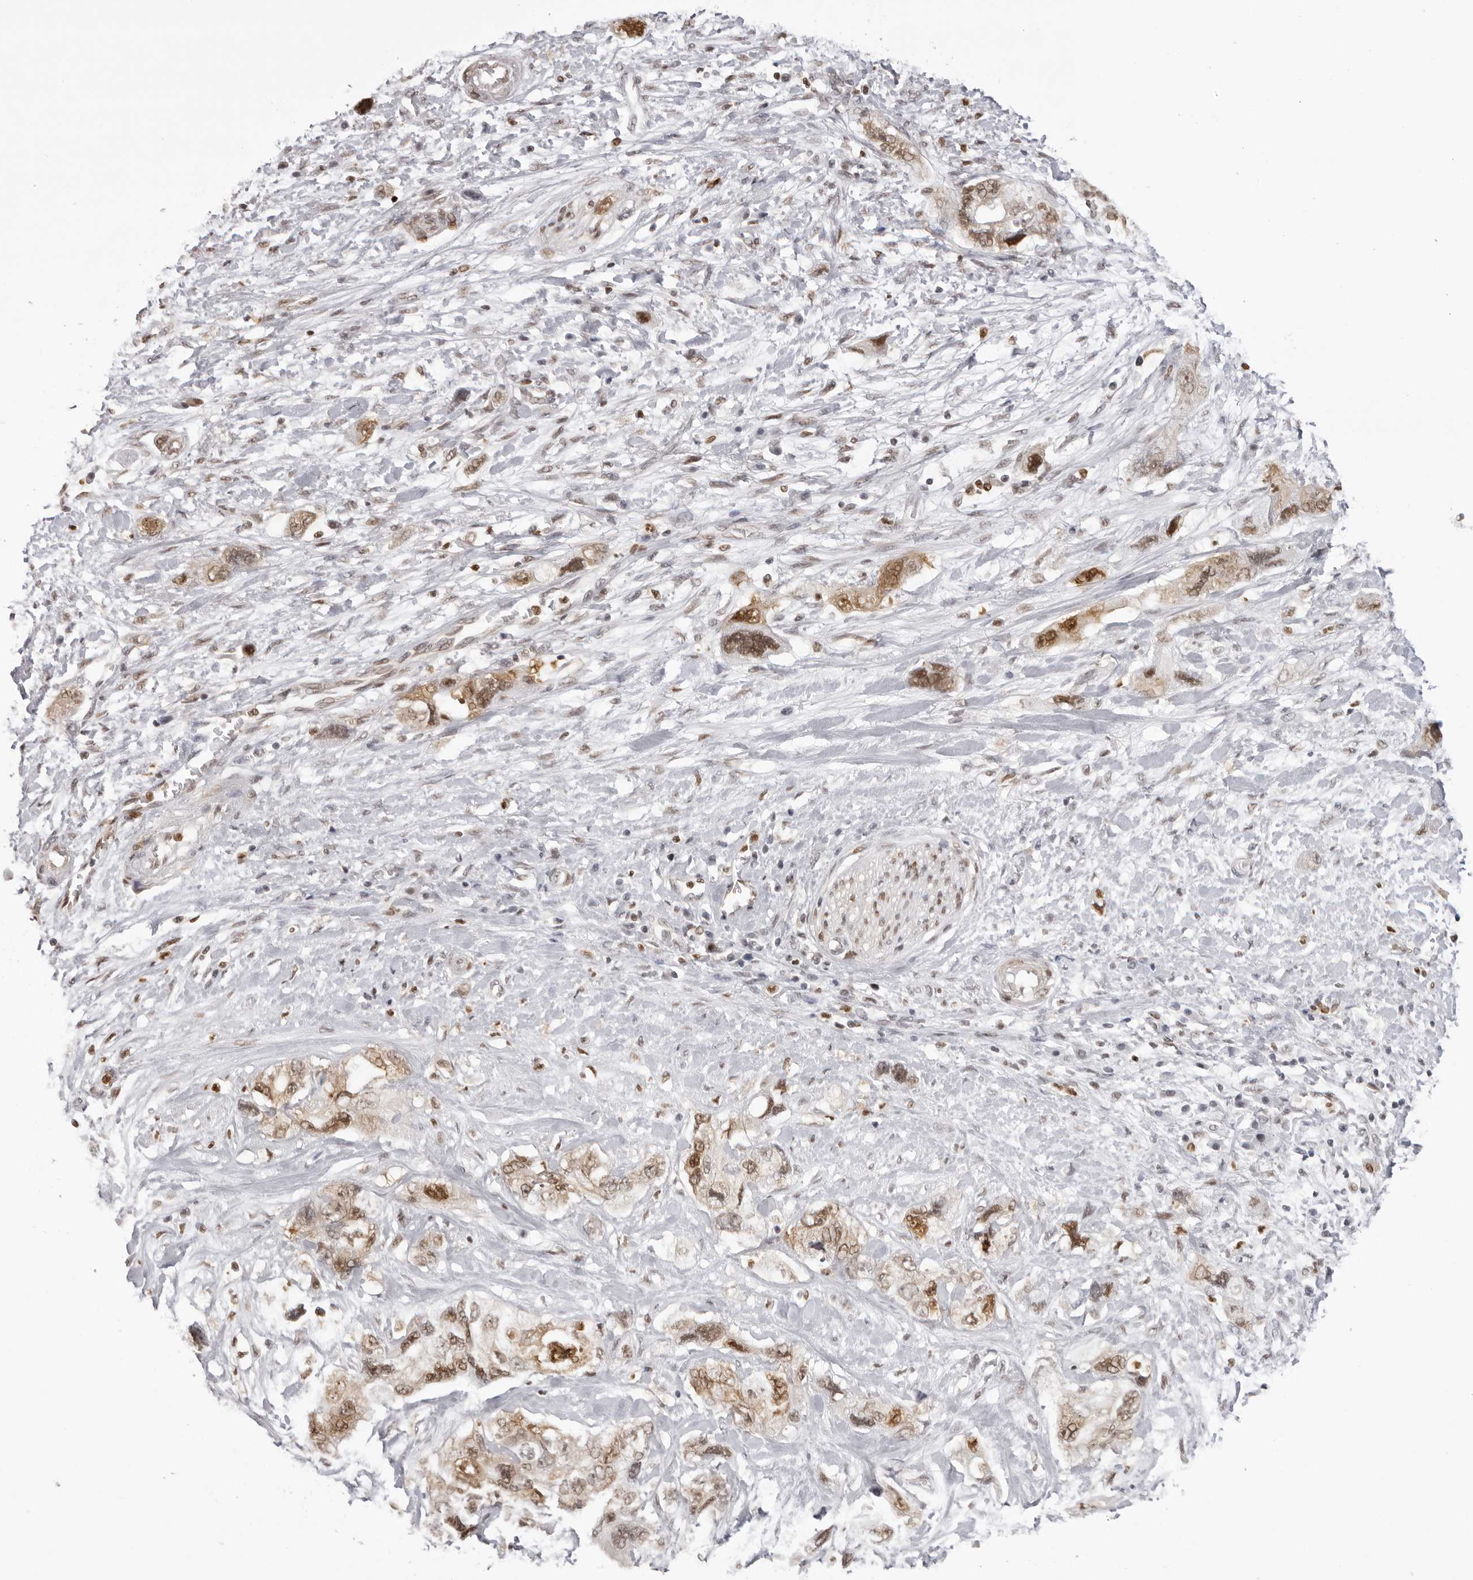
{"staining": {"intensity": "moderate", "quantity": ">75%", "location": "cytoplasmic/membranous,nuclear"}, "tissue": "pancreatic cancer", "cell_type": "Tumor cells", "image_type": "cancer", "snomed": [{"axis": "morphology", "description": "Adenocarcinoma, NOS"}, {"axis": "topography", "description": "Pancreas"}], "caption": "A medium amount of moderate cytoplasmic/membranous and nuclear expression is present in approximately >75% of tumor cells in pancreatic cancer tissue.", "gene": "HSPA4", "patient": {"sex": "female", "age": 73}}